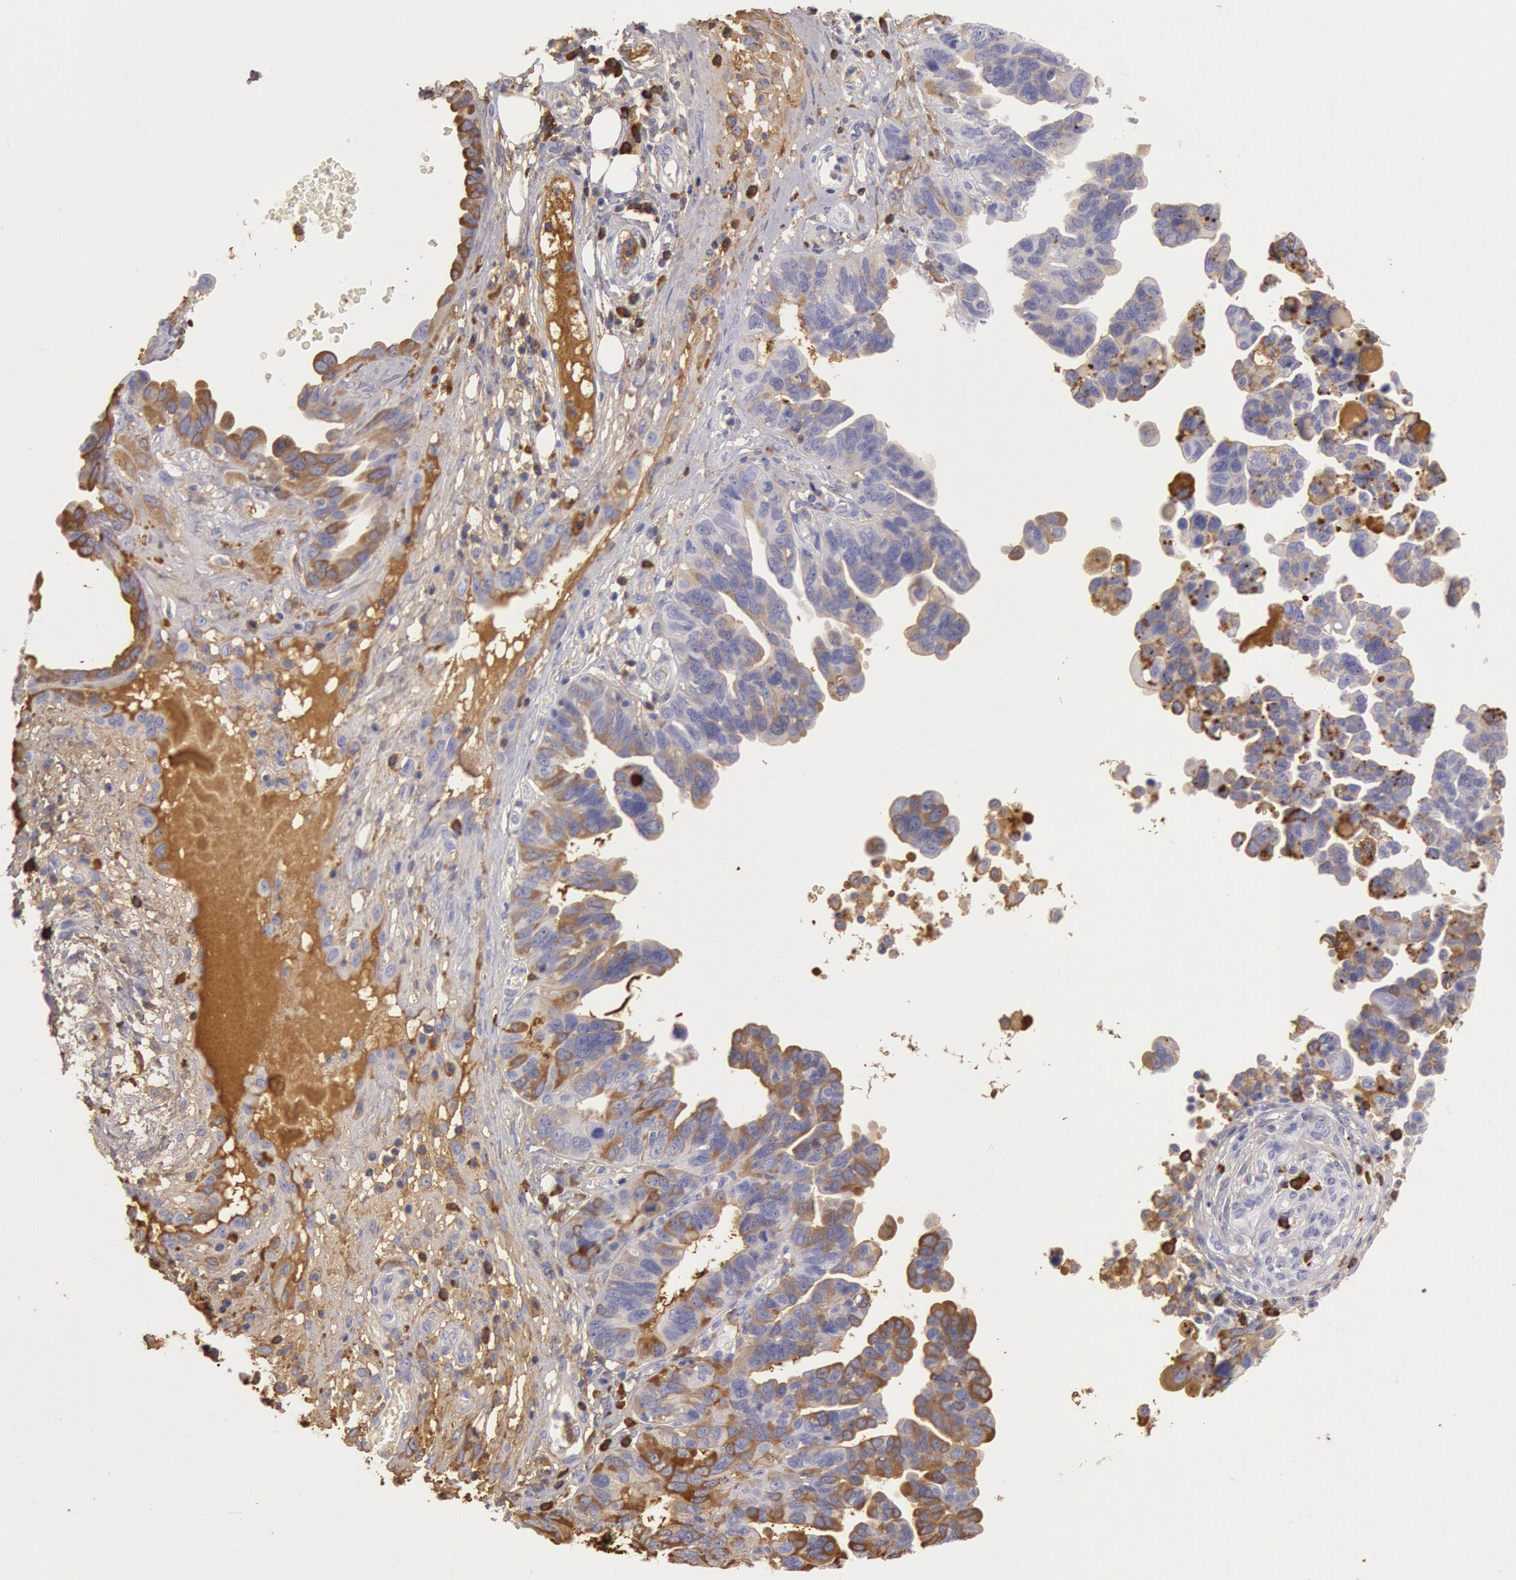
{"staining": {"intensity": "moderate", "quantity": "25%-75%", "location": "cytoplasmic/membranous"}, "tissue": "ovarian cancer", "cell_type": "Tumor cells", "image_type": "cancer", "snomed": [{"axis": "morphology", "description": "Cystadenocarcinoma, serous, NOS"}, {"axis": "topography", "description": "Ovary"}], "caption": "Ovarian serous cystadenocarcinoma stained with a protein marker displays moderate staining in tumor cells.", "gene": "IGHG1", "patient": {"sex": "female", "age": 64}}